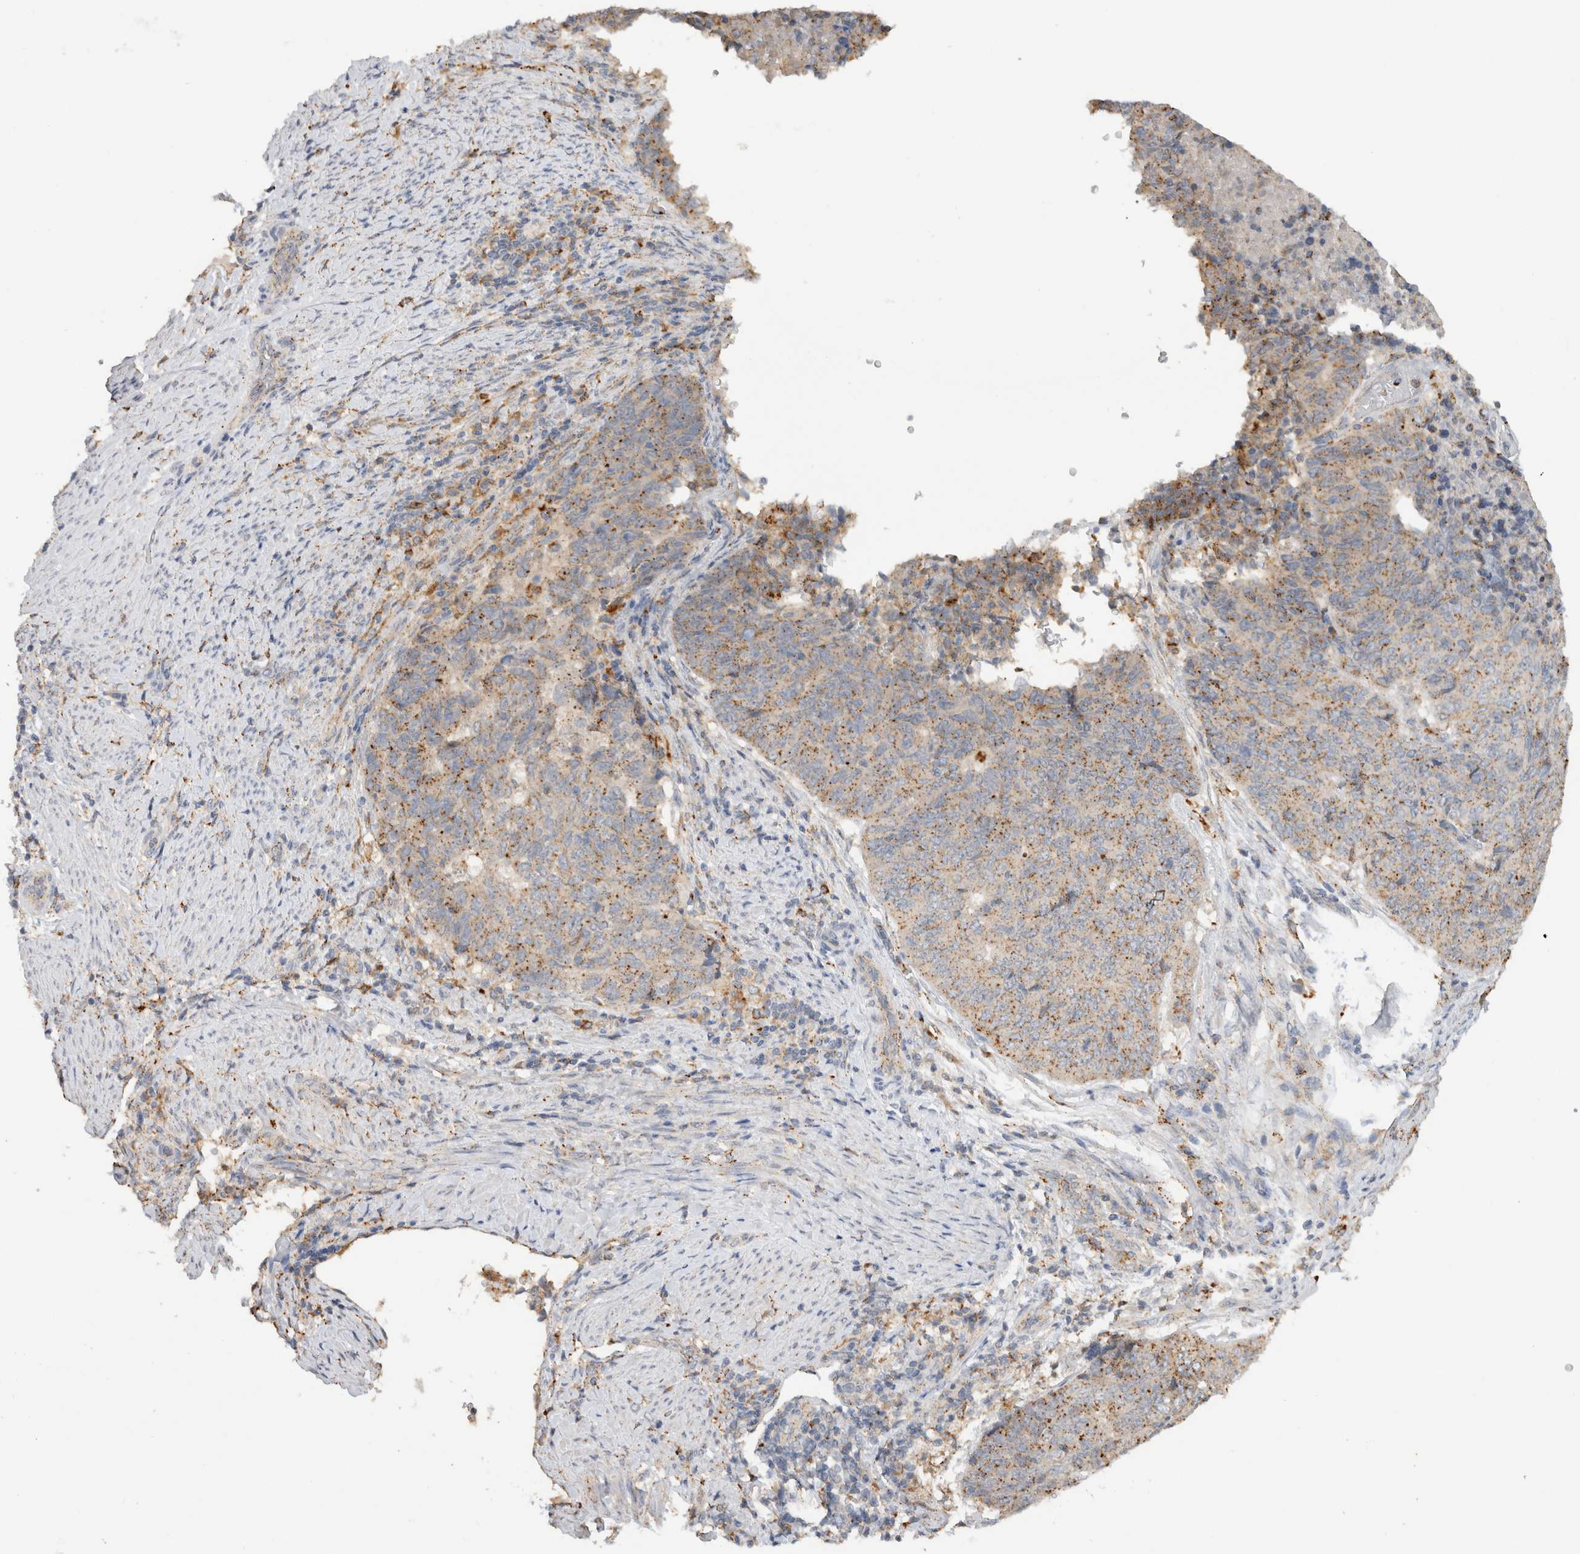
{"staining": {"intensity": "moderate", "quantity": ">75%", "location": "cytoplasmic/membranous"}, "tissue": "endometrial cancer", "cell_type": "Tumor cells", "image_type": "cancer", "snomed": [{"axis": "morphology", "description": "Adenocarcinoma, NOS"}, {"axis": "topography", "description": "Endometrium"}], "caption": "A photomicrograph of endometrial cancer (adenocarcinoma) stained for a protein reveals moderate cytoplasmic/membranous brown staining in tumor cells.", "gene": "GNS", "patient": {"sex": "female", "age": 80}}